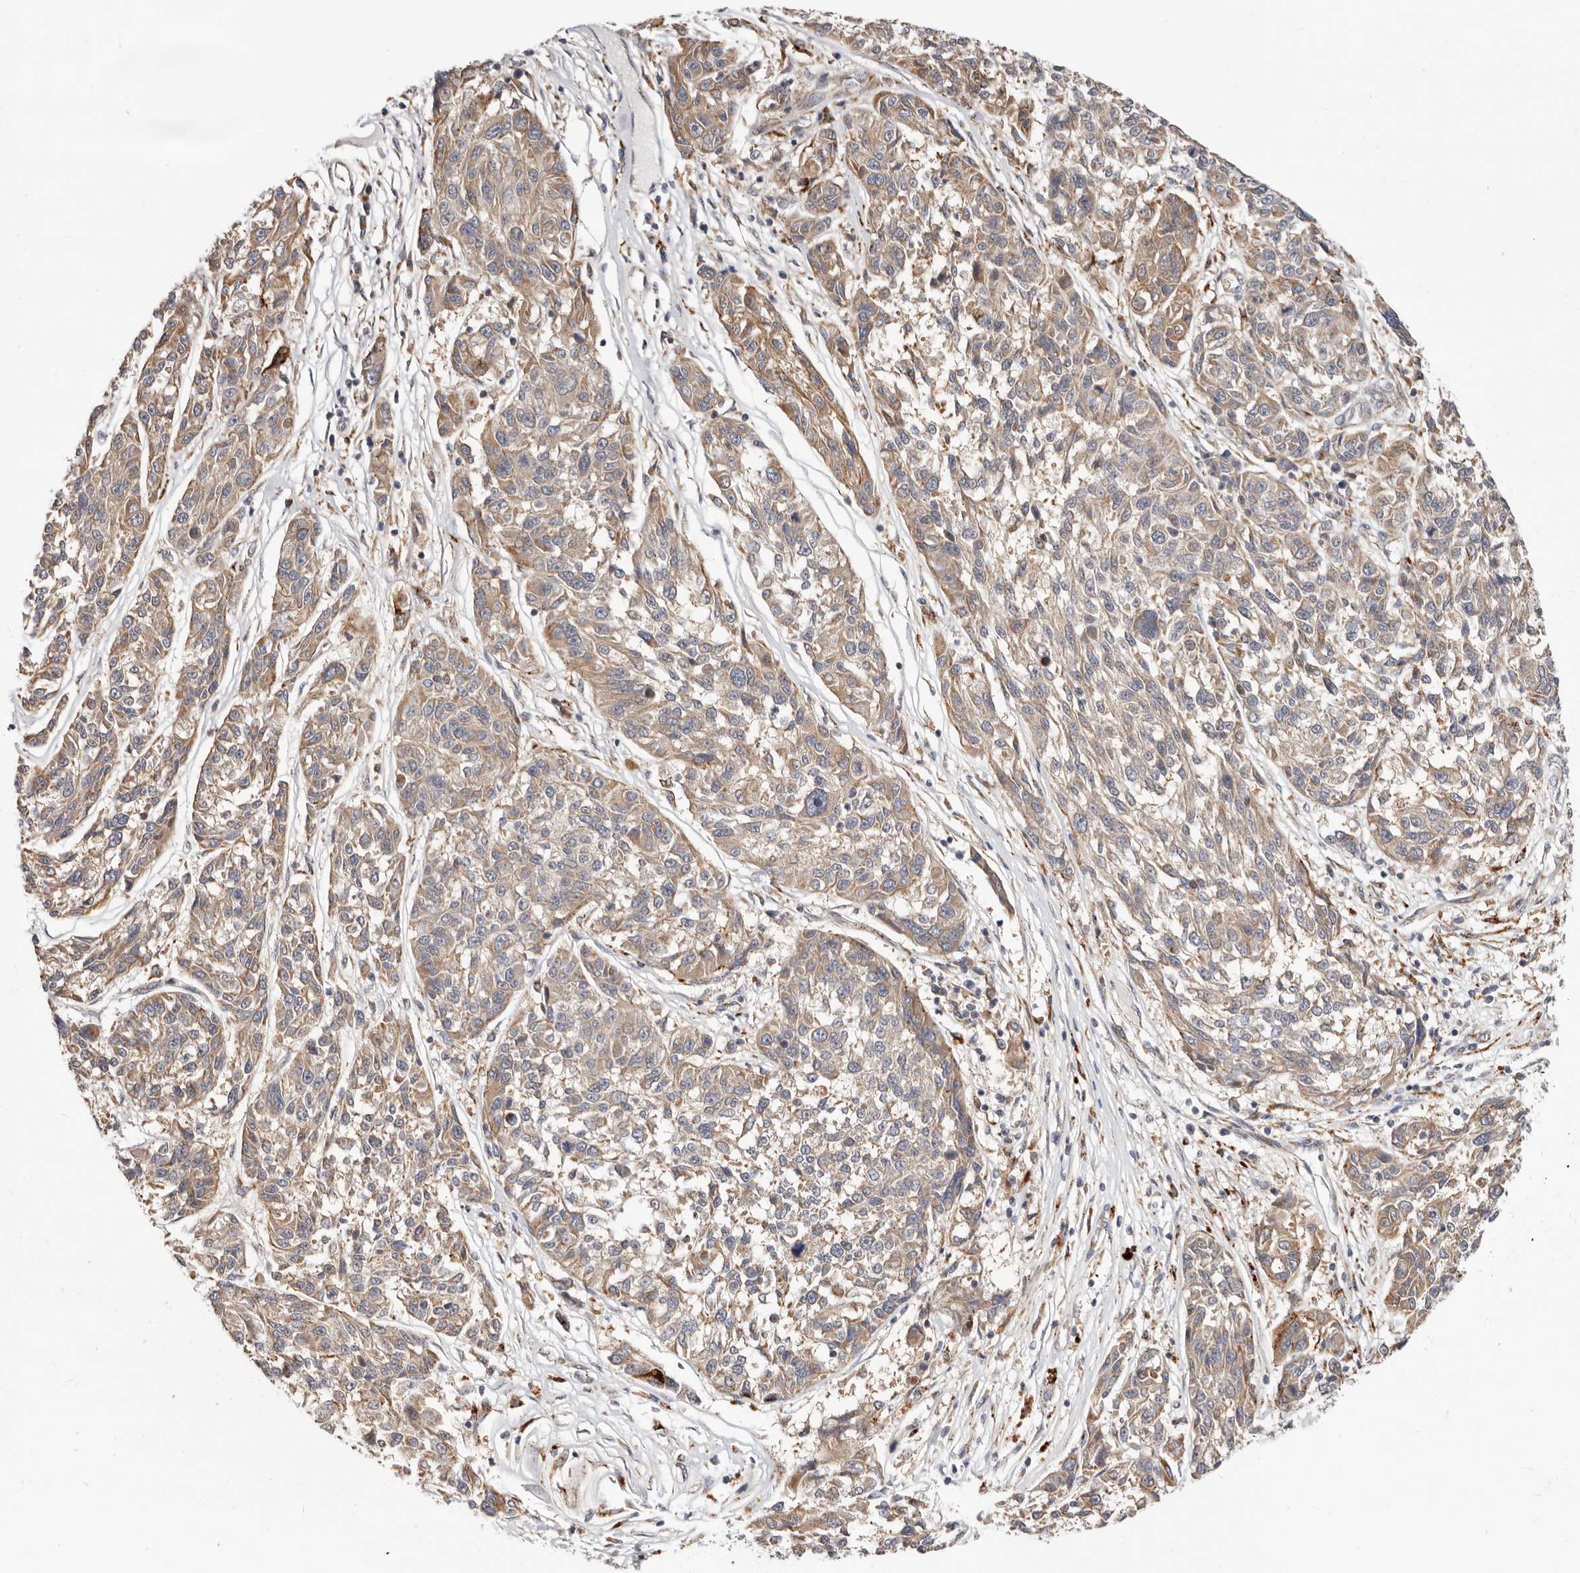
{"staining": {"intensity": "weak", "quantity": ">75%", "location": "cytoplasmic/membranous"}, "tissue": "melanoma", "cell_type": "Tumor cells", "image_type": "cancer", "snomed": [{"axis": "morphology", "description": "Malignant melanoma, NOS"}, {"axis": "topography", "description": "Skin"}], "caption": "Protein analysis of malignant melanoma tissue reveals weak cytoplasmic/membranous positivity in about >75% of tumor cells.", "gene": "TOR3A", "patient": {"sex": "male", "age": 53}}